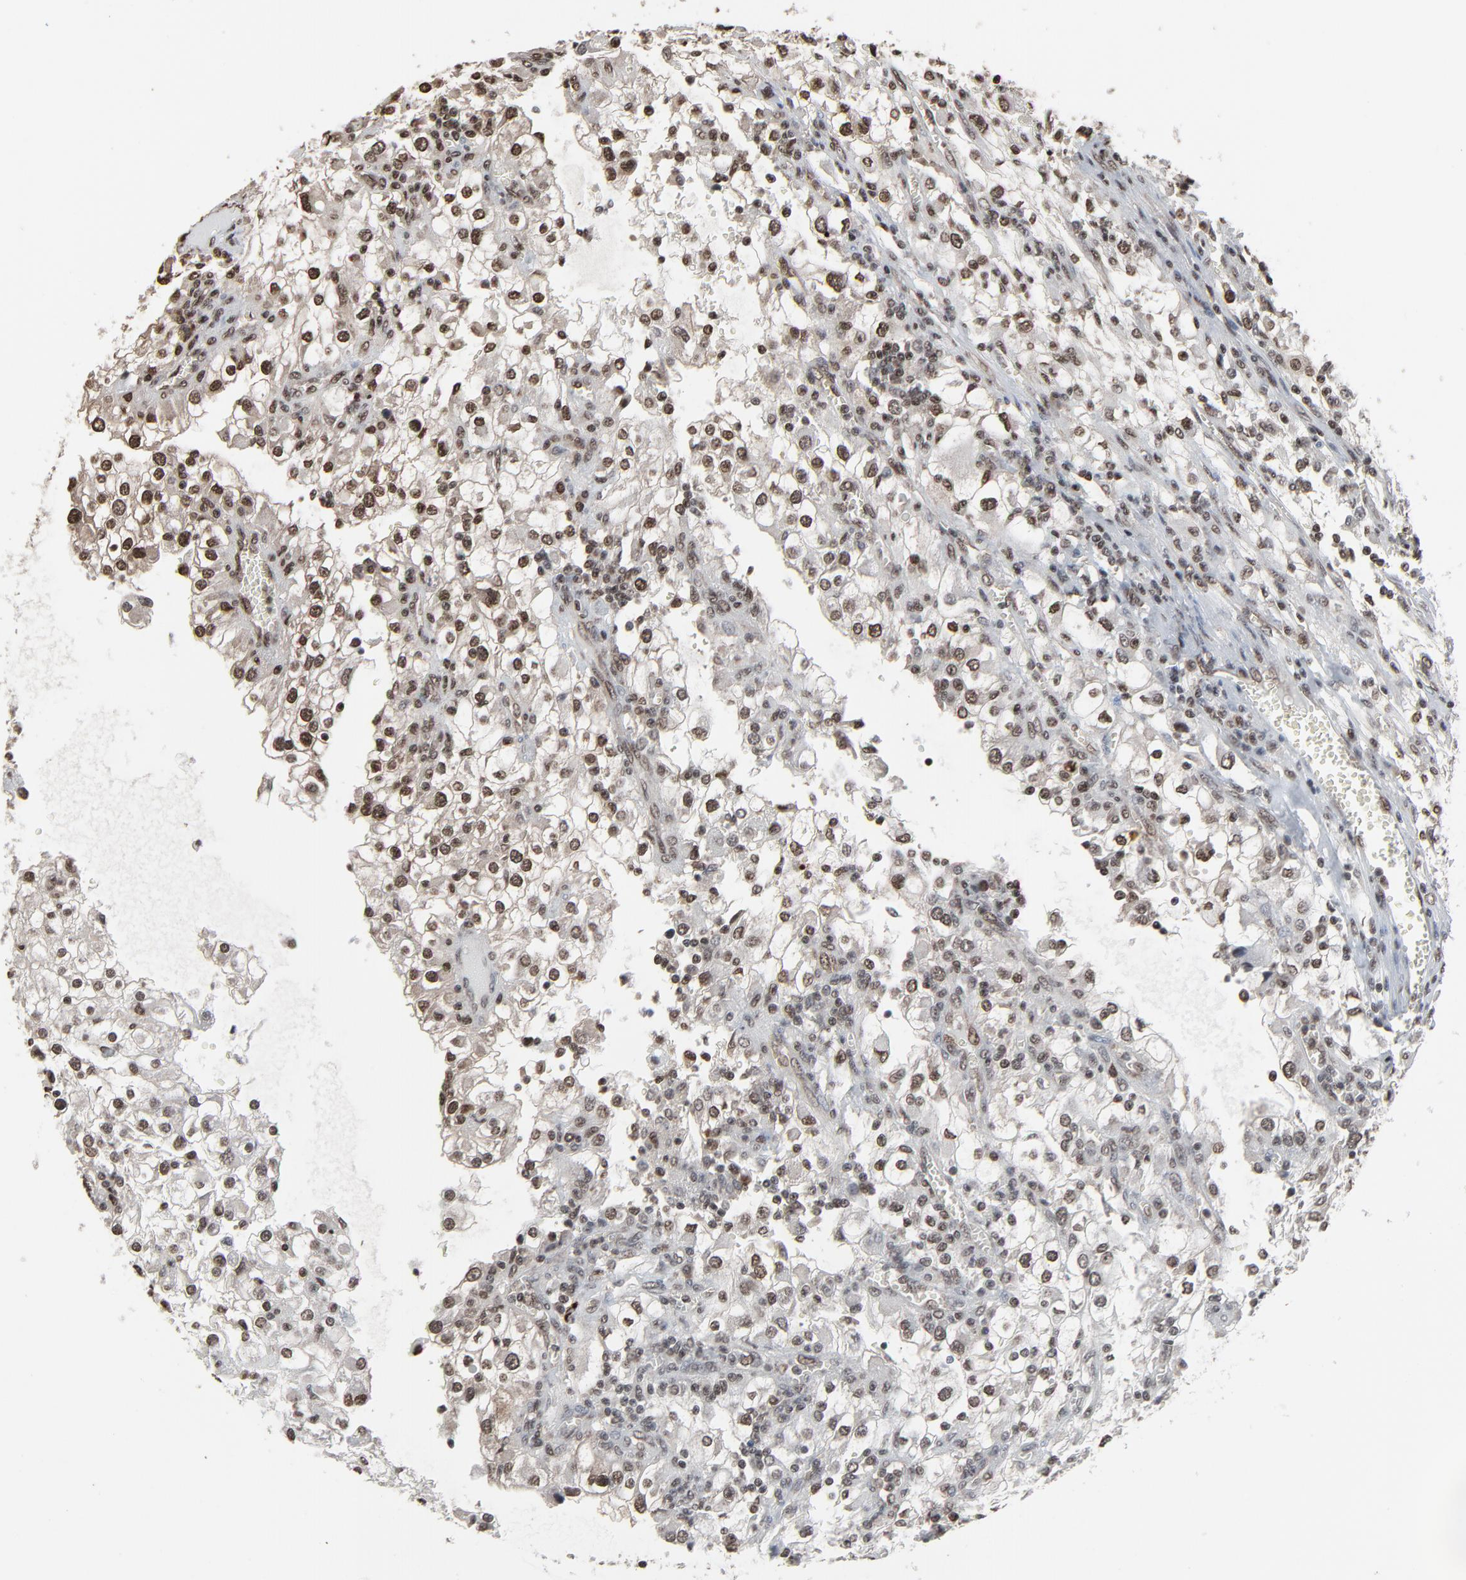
{"staining": {"intensity": "moderate", "quantity": "25%-75%", "location": "cytoplasmic/membranous,nuclear"}, "tissue": "renal cancer", "cell_type": "Tumor cells", "image_type": "cancer", "snomed": [{"axis": "morphology", "description": "Adenocarcinoma, NOS"}, {"axis": "topography", "description": "Kidney"}], "caption": "Brown immunohistochemical staining in renal cancer (adenocarcinoma) shows moderate cytoplasmic/membranous and nuclear staining in approximately 25%-75% of tumor cells.", "gene": "MEIS2", "patient": {"sex": "female", "age": 52}}